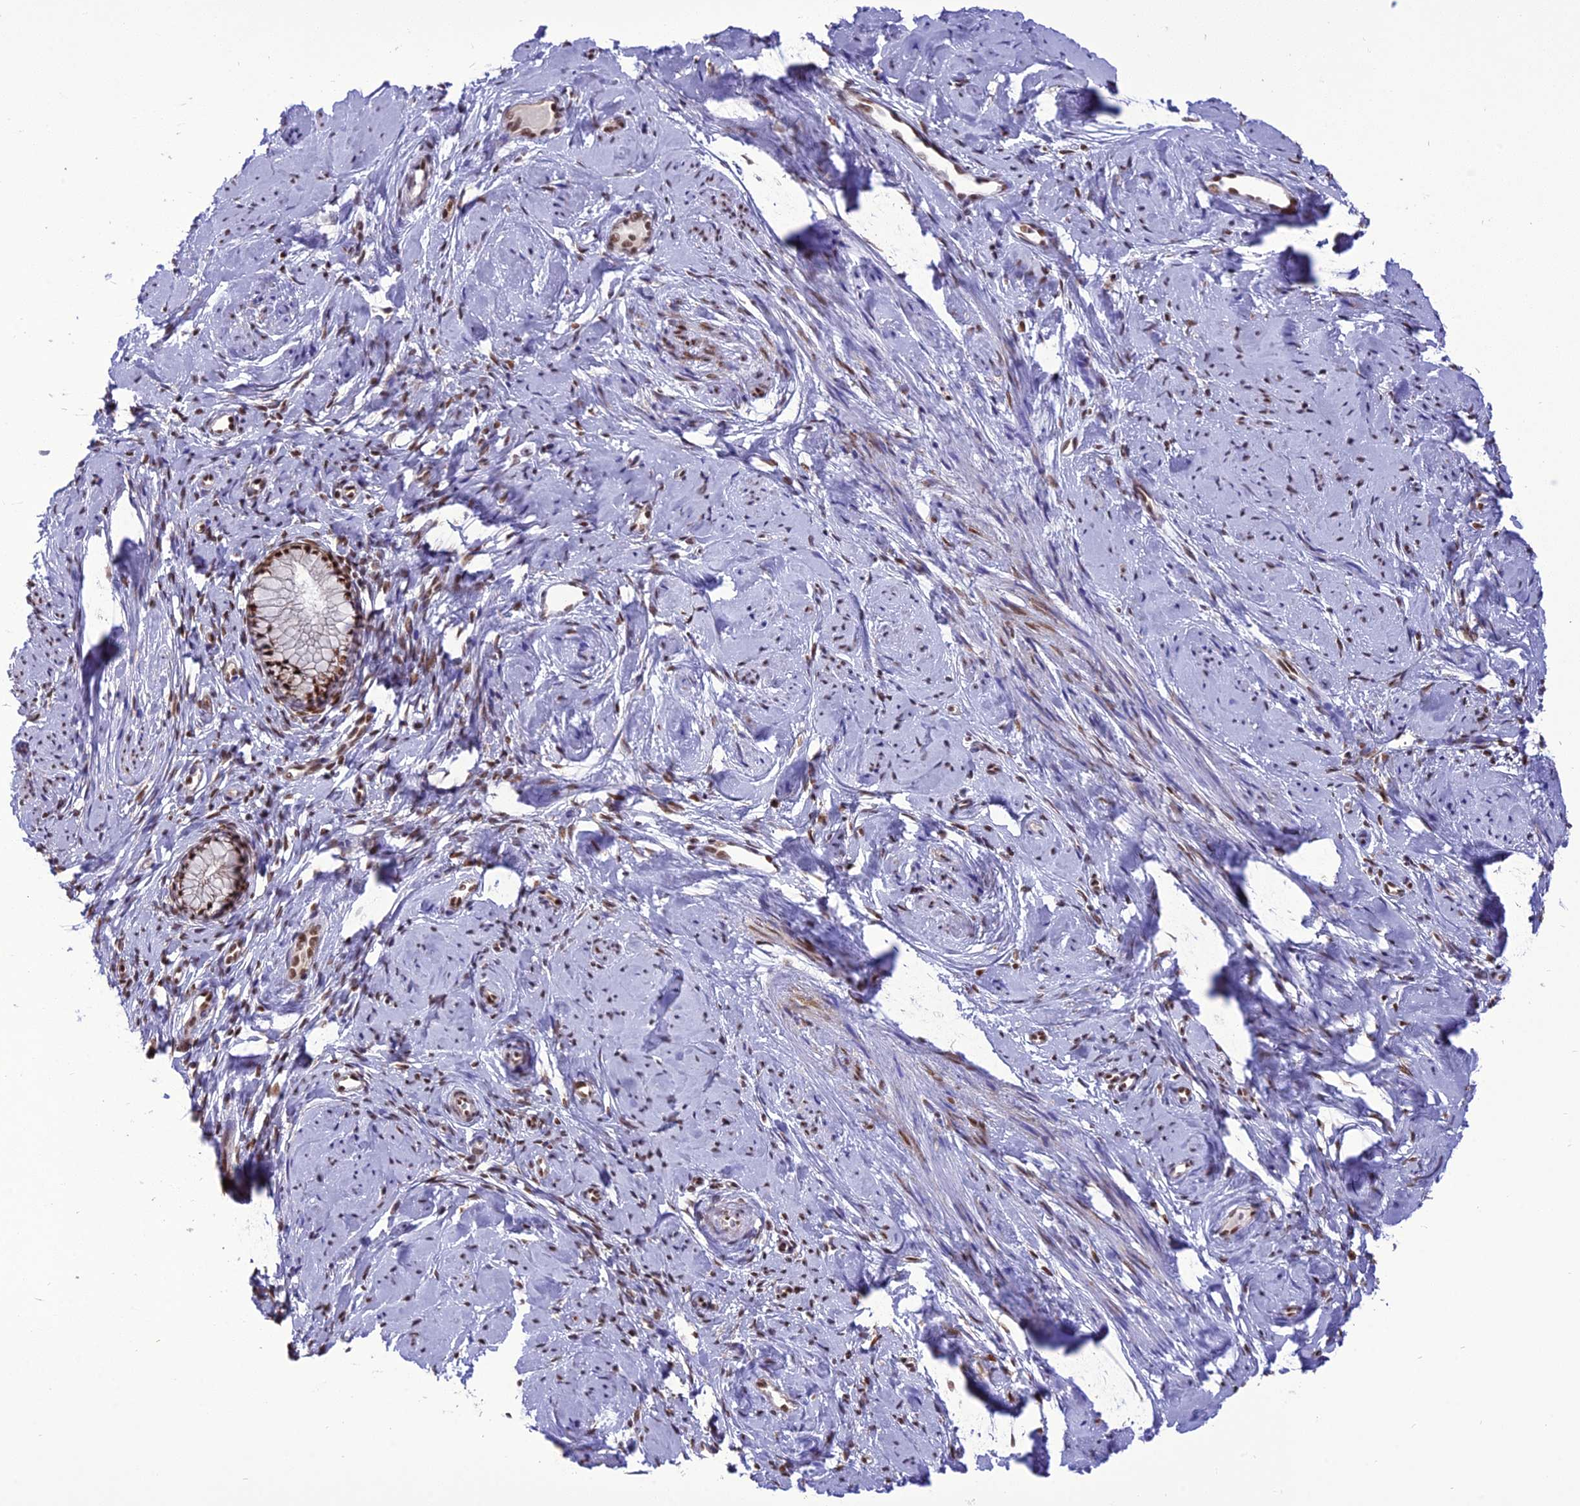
{"staining": {"intensity": "strong", "quantity": ">75%", "location": "nuclear"}, "tissue": "cervix", "cell_type": "Glandular cells", "image_type": "normal", "snomed": [{"axis": "morphology", "description": "Normal tissue, NOS"}, {"axis": "topography", "description": "Cervix"}], "caption": "DAB immunohistochemical staining of unremarkable human cervix reveals strong nuclear protein staining in about >75% of glandular cells. (DAB = brown stain, brightfield microscopy at high magnification).", "gene": "DDX1", "patient": {"sex": "female", "age": 57}}